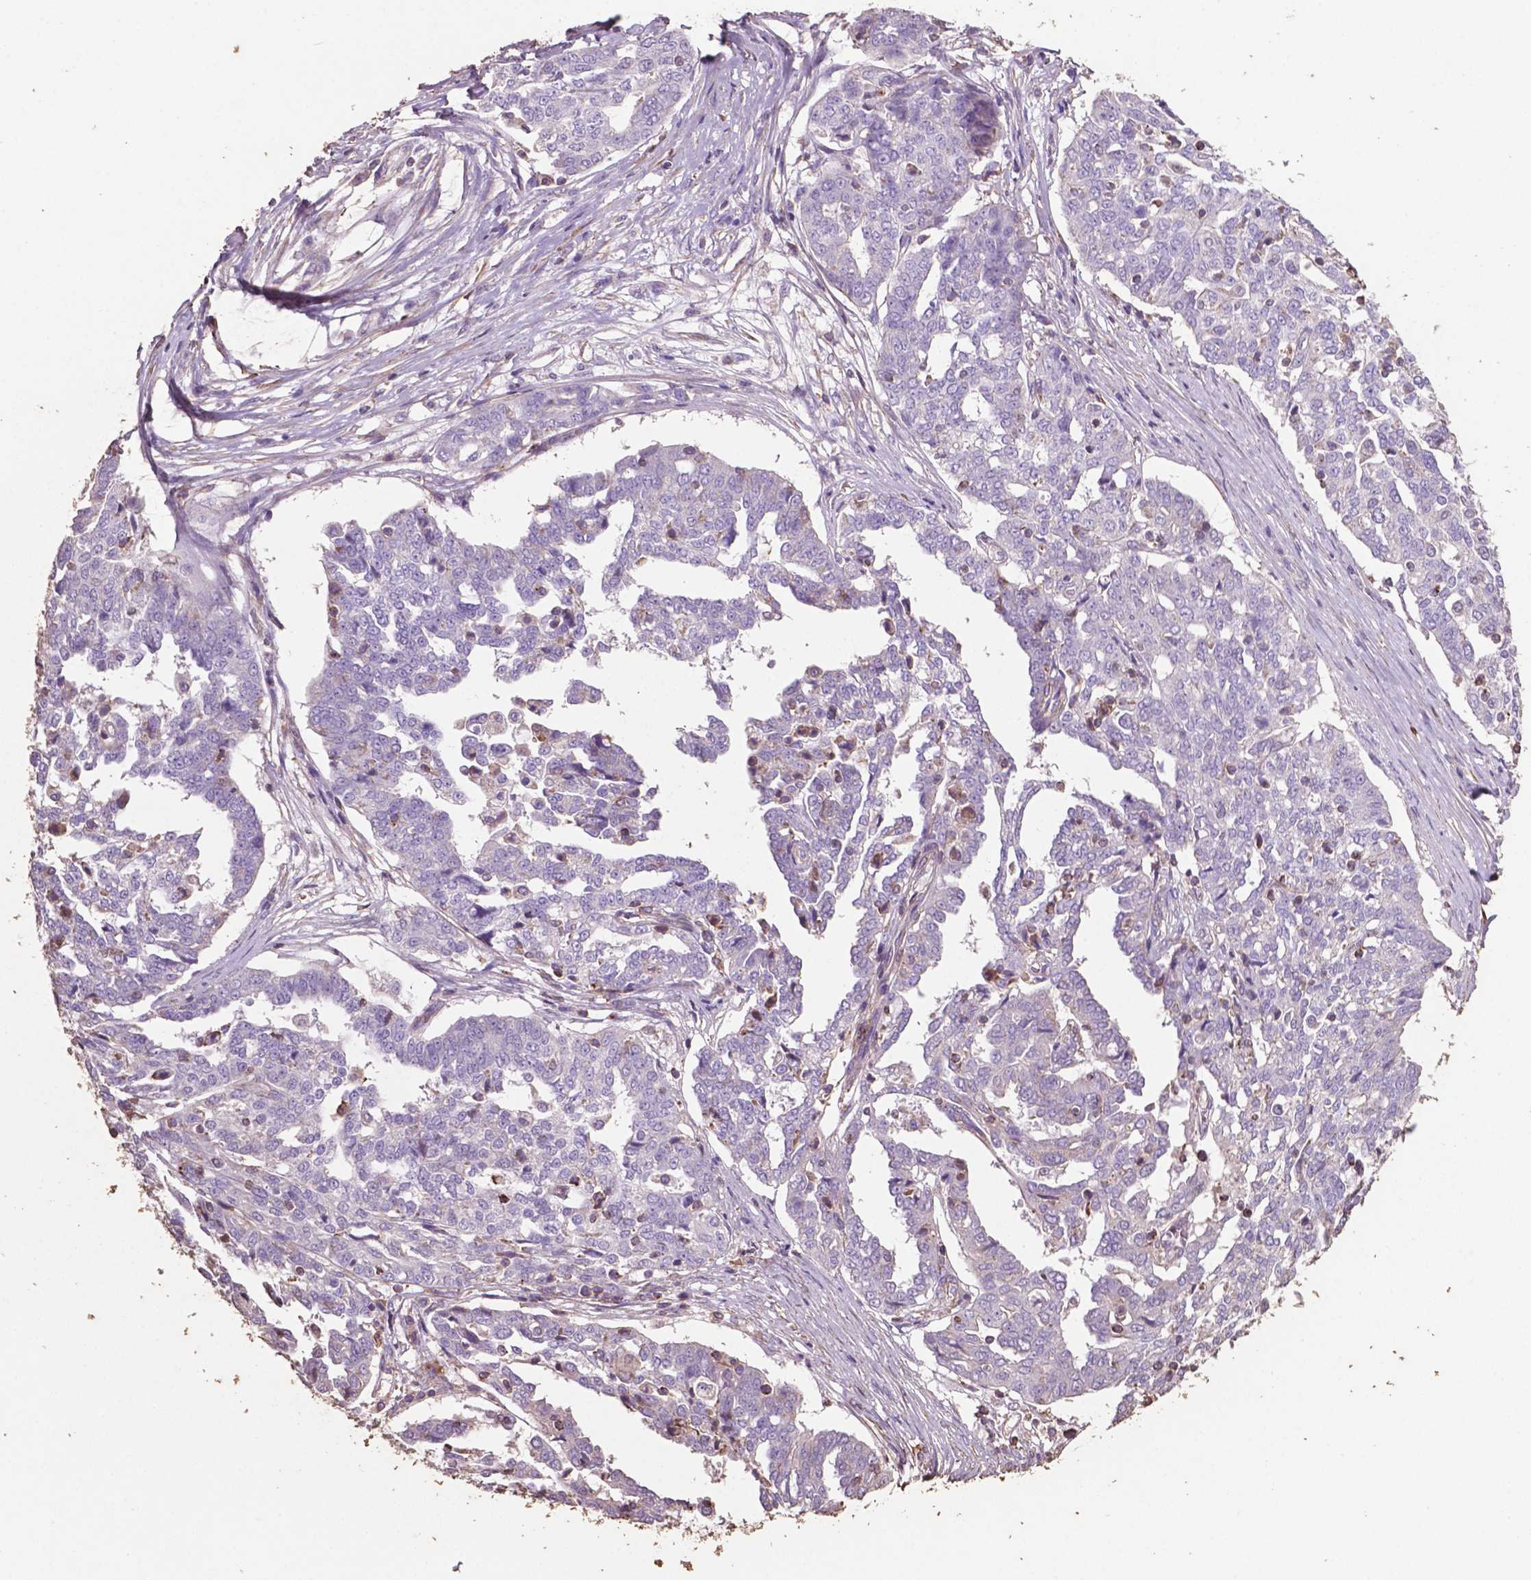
{"staining": {"intensity": "negative", "quantity": "none", "location": "none"}, "tissue": "ovarian cancer", "cell_type": "Tumor cells", "image_type": "cancer", "snomed": [{"axis": "morphology", "description": "Cystadenocarcinoma, serous, NOS"}, {"axis": "topography", "description": "Ovary"}], "caption": "An image of ovarian serous cystadenocarcinoma stained for a protein exhibits no brown staining in tumor cells. (Brightfield microscopy of DAB (3,3'-diaminobenzidine) immunohistochemistry at high magnification).", "gene": "COMMD4", "patient": {"sex": "female", "age": 67}}